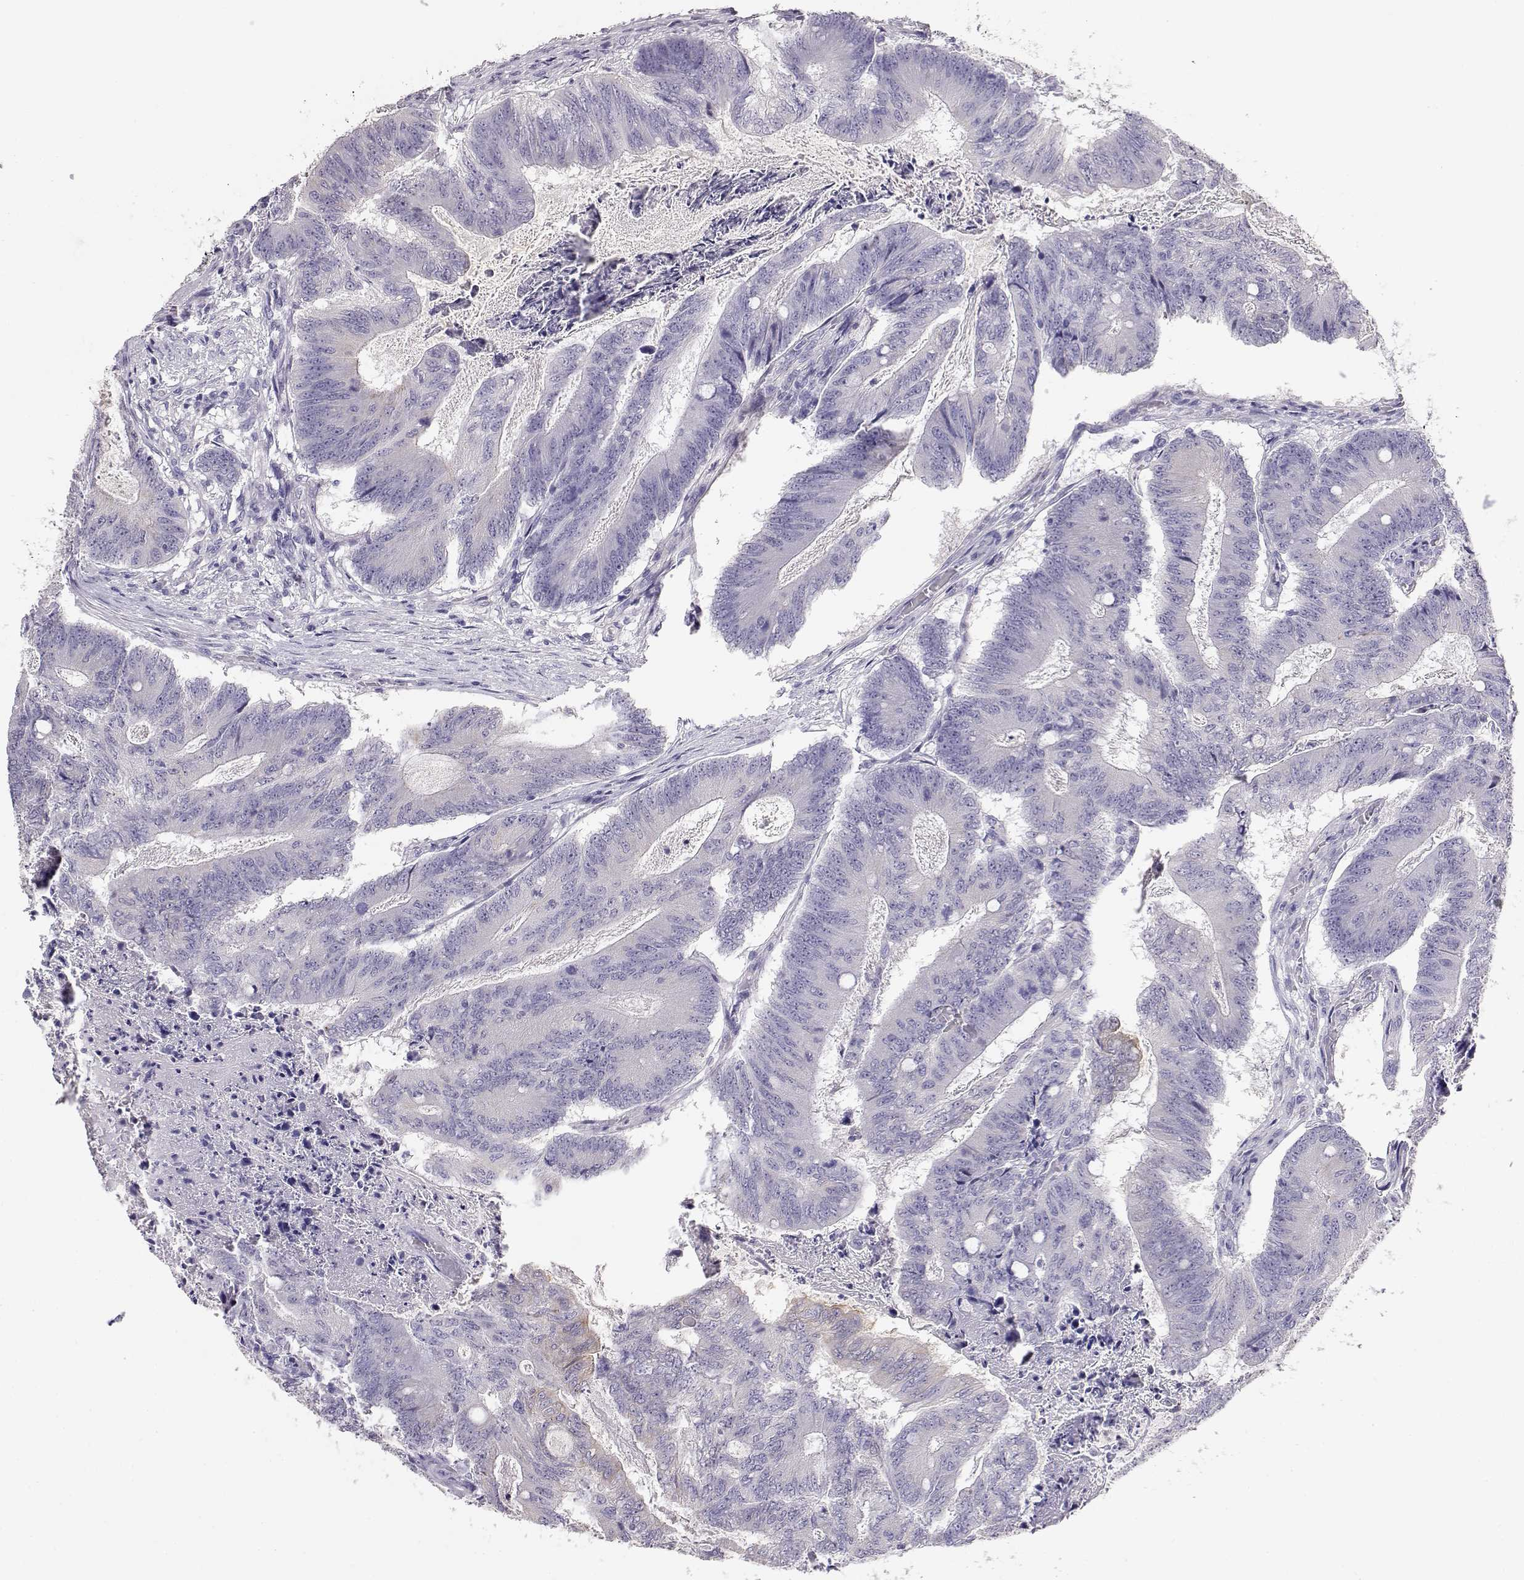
{"staining": {"intensity": "negative", "quantity": "none", "location": "none"}, "tissue": "colorectal cancer", "cell_type": "Tumor cells", "image_type": "cancer", "snomed": [{"axis": "morphology", "description": "Adenocarcinoma, NOS"}, {"axis": "topography", "description": "Colon"}], "caption": "The image demonstrates no staining of tumor cells in colorectal cancer. The staining is performed using DAB brown chromogen with nuclei counter-stained in using hematoxylin.", "gene": "ENDOU", "patient": {"sex": "female", "age": 70}}